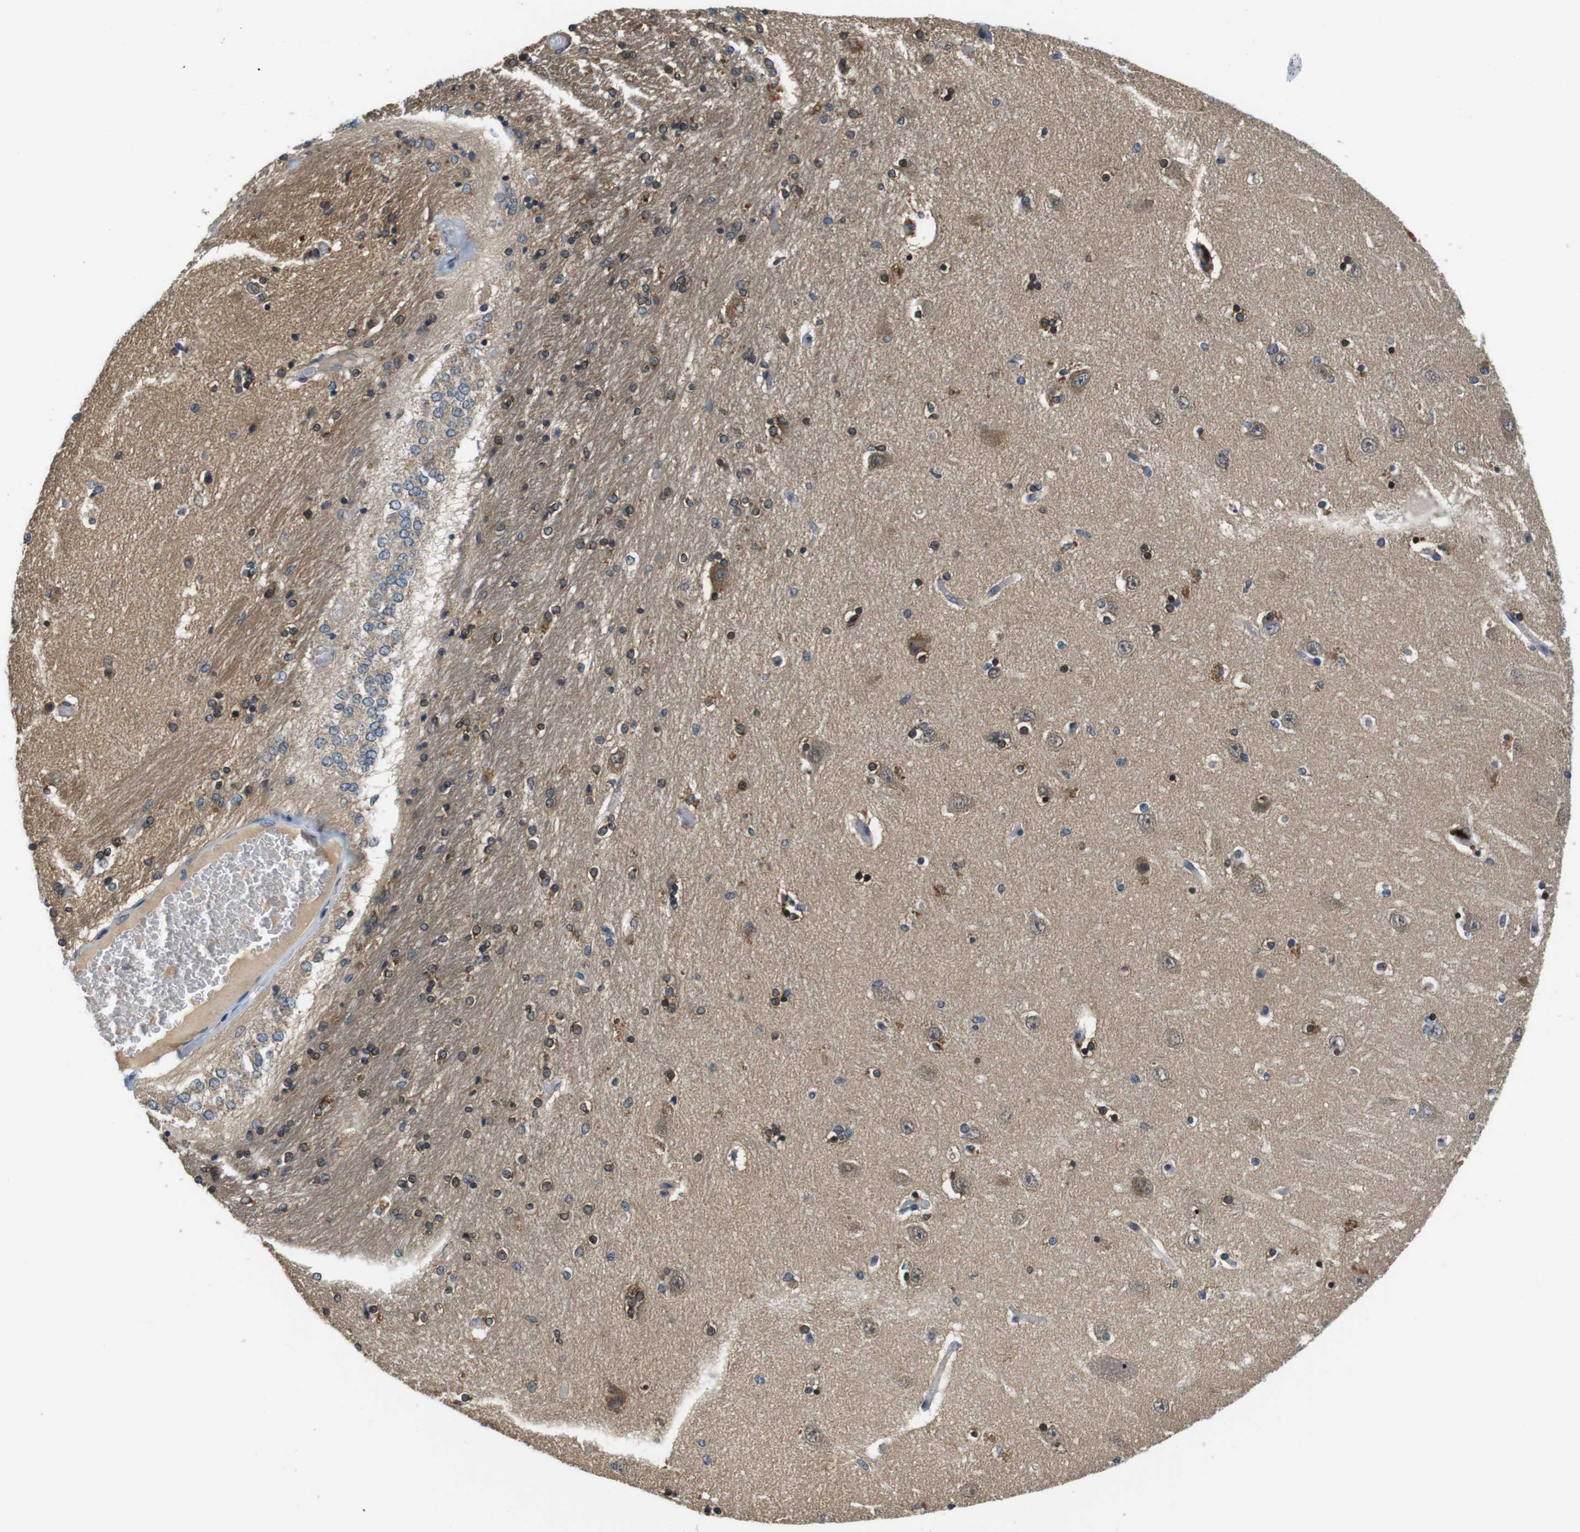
{"staining": {"intensity": "strong", "quantity": "25%-75%", "location": "cytoplasmic/membranous,nuclear"}, "tissue": "hippocampus", "cell_type": "Glial cells", "image_type": "normal", "snomed": [{"axis": "morphology", "description": "Normal tissue, NOS"}, {"axis": "topography", "description": "Hippocampus"}], "caption": "DAB (3,3'-diaminobenzidine) immunohistochemical staining of normal hippocampus demonstrates strong cytoplasmic/membranous,nuclear protein expression in approximately 25%-75% of glial cells.", "gene": "CD163L1", "patient": {"sex": "female", "age": 54}}